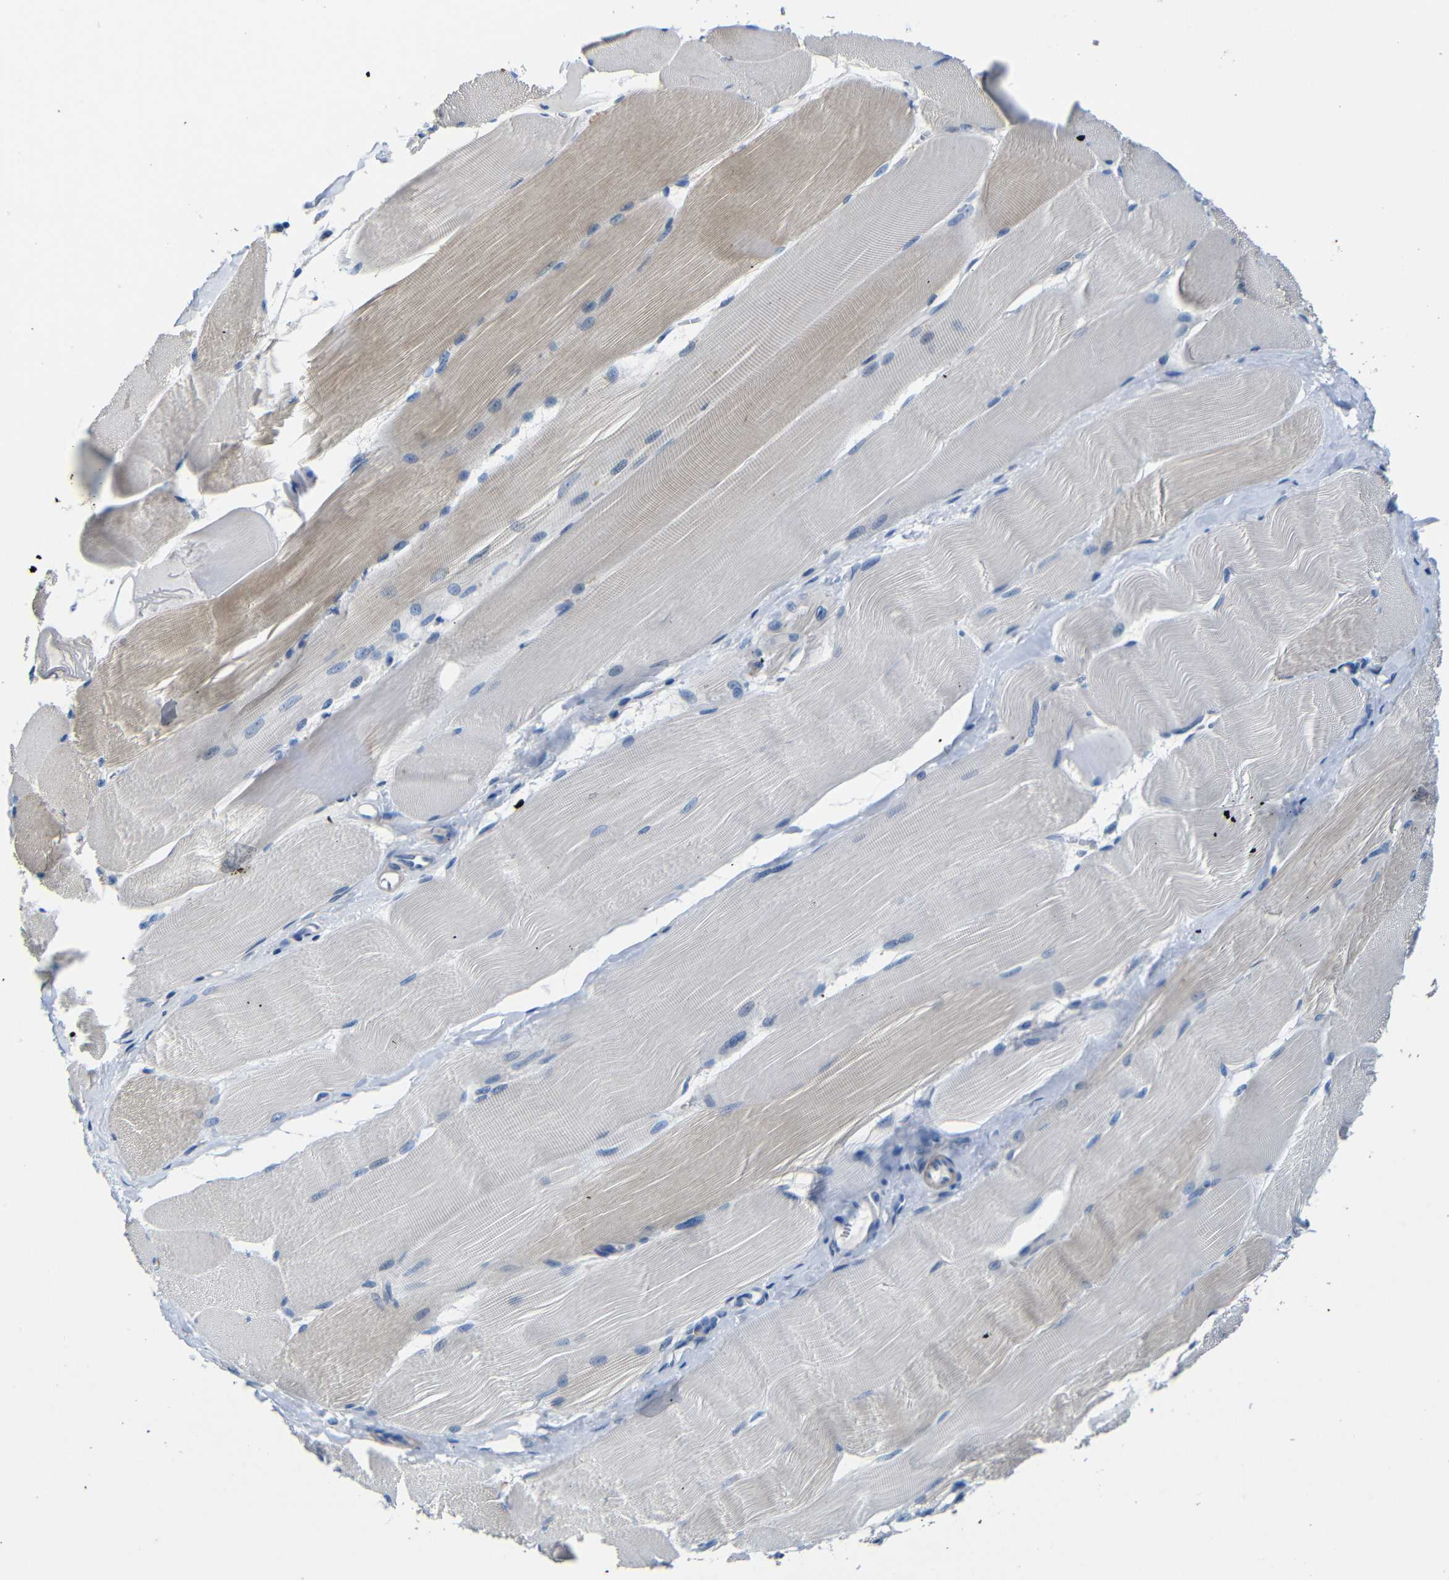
{"staining": {"intensity": "weak", "quantity": "<25%", "location": "cytoplasmic/membranous"}, "tissue": "skeletal muscle", "cell_type": "Myocytes", "image_type": "normal", "snomed": [{"axis": "morphology", "description": "Normal tissue, NOS"}, {"axis": "morphology", "description": "Squamous cell carcinoma, NOS"}, {"axis": "topography", "description": "Skeletal muscle"}], "caption": "IHC image of unremarkable skeletal muscle: skeletal muscle stained with DAB reveals no significant protein positivity in myocytes.", "gene": "TNFAIP1", "patient": {"sex": "male", "age": 51}}